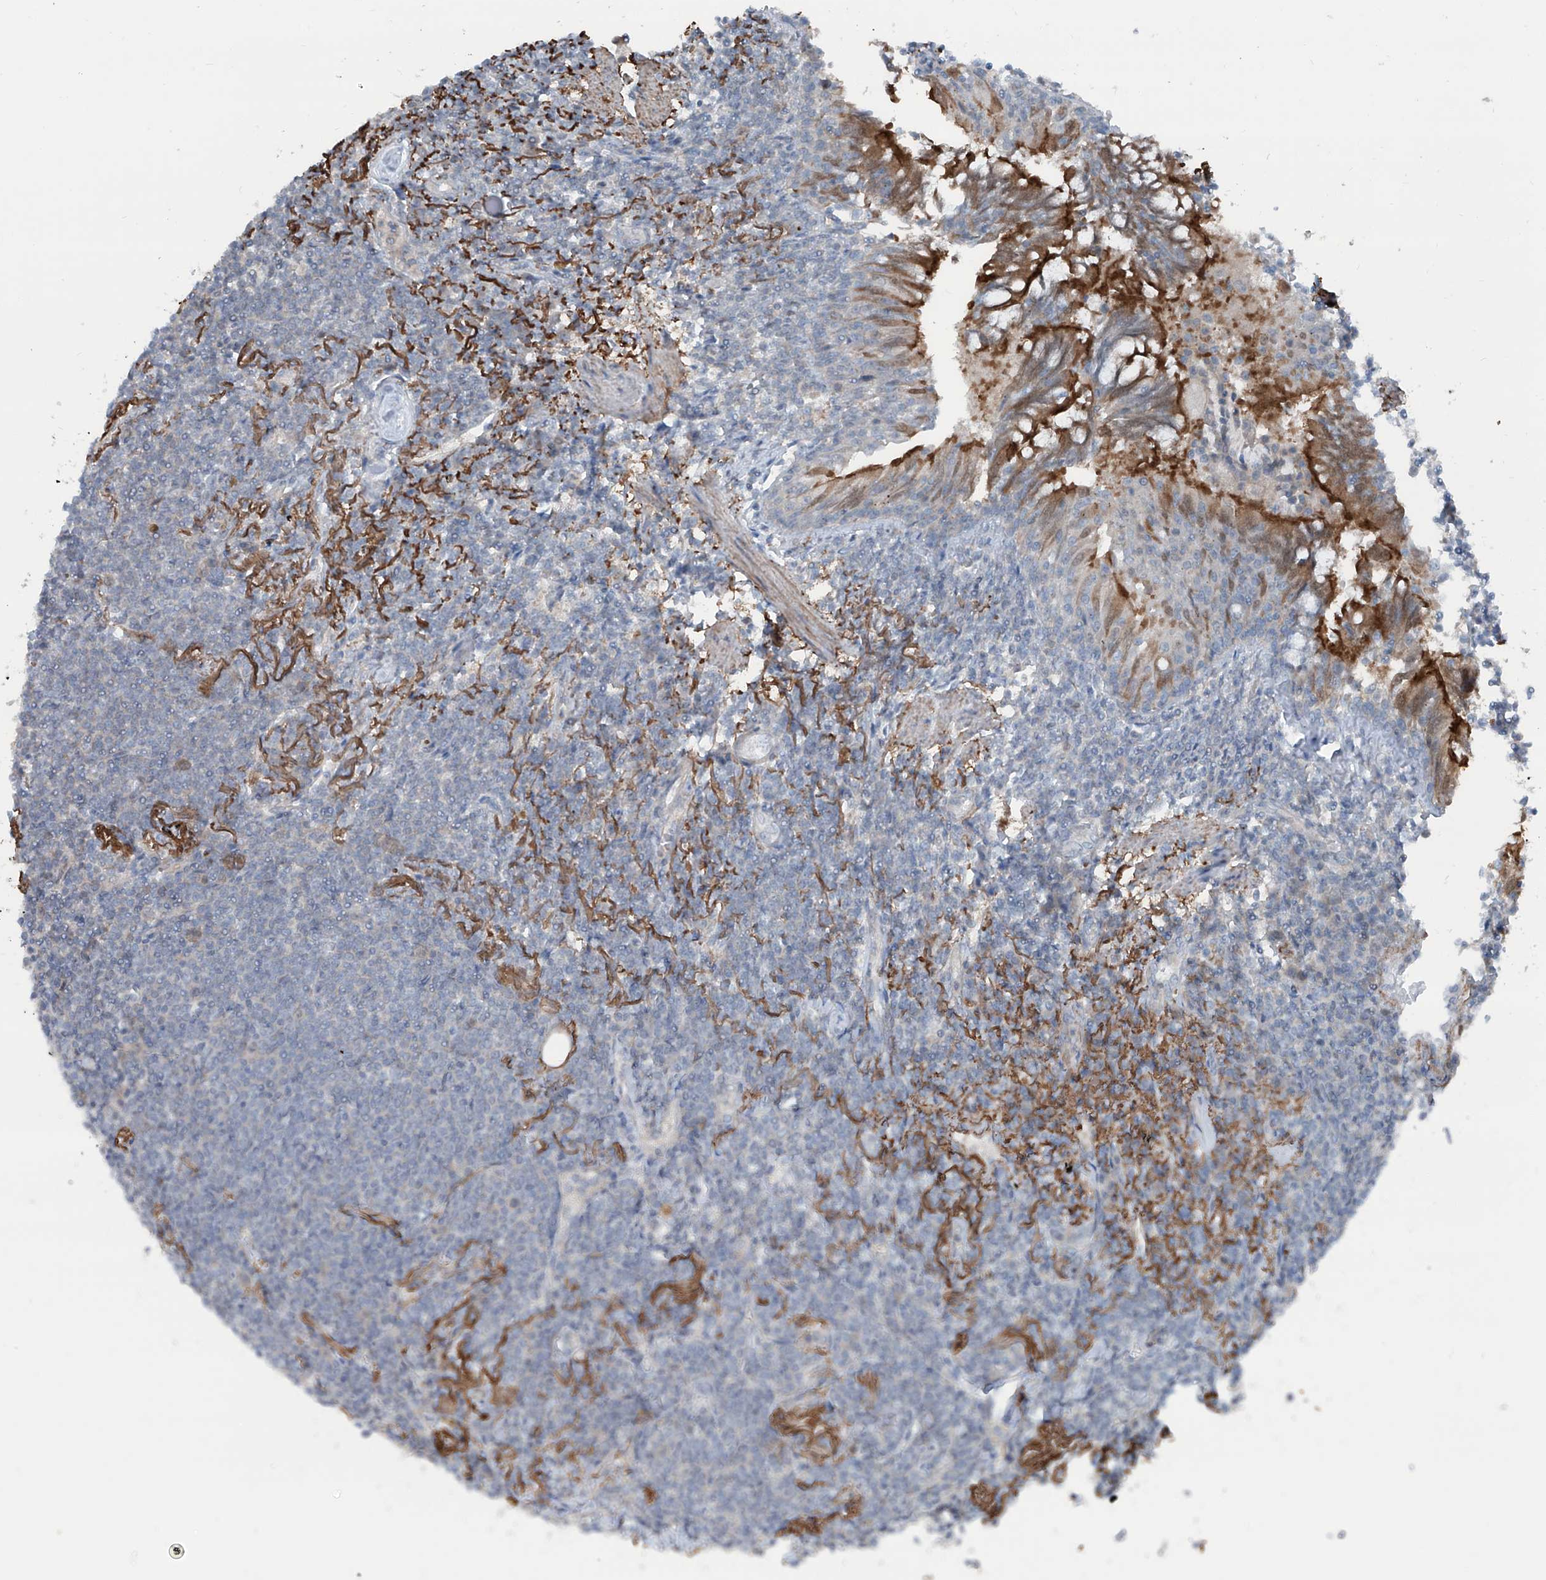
{"staining": {"intensity": "negative", "quantity": "none", "location": "none"}, "tissue": "lymphoma", "cell_type": "Tumor cells", "image_type": "cancer", "snomed": [{"axis": "morphology", "description": "Malignant lymphoma, non-Hodgkin's type, Low grade"}, {"axis": "topography", "description": "Lung"}], "caption": "Low-grade malignant lymphoma, non-Hodgkin's type was stained to show a protein in brown. There is no significant positivity in tumor cells.", "gene": "HSPB11", "patient": {"sex": "female", "age": 71}}